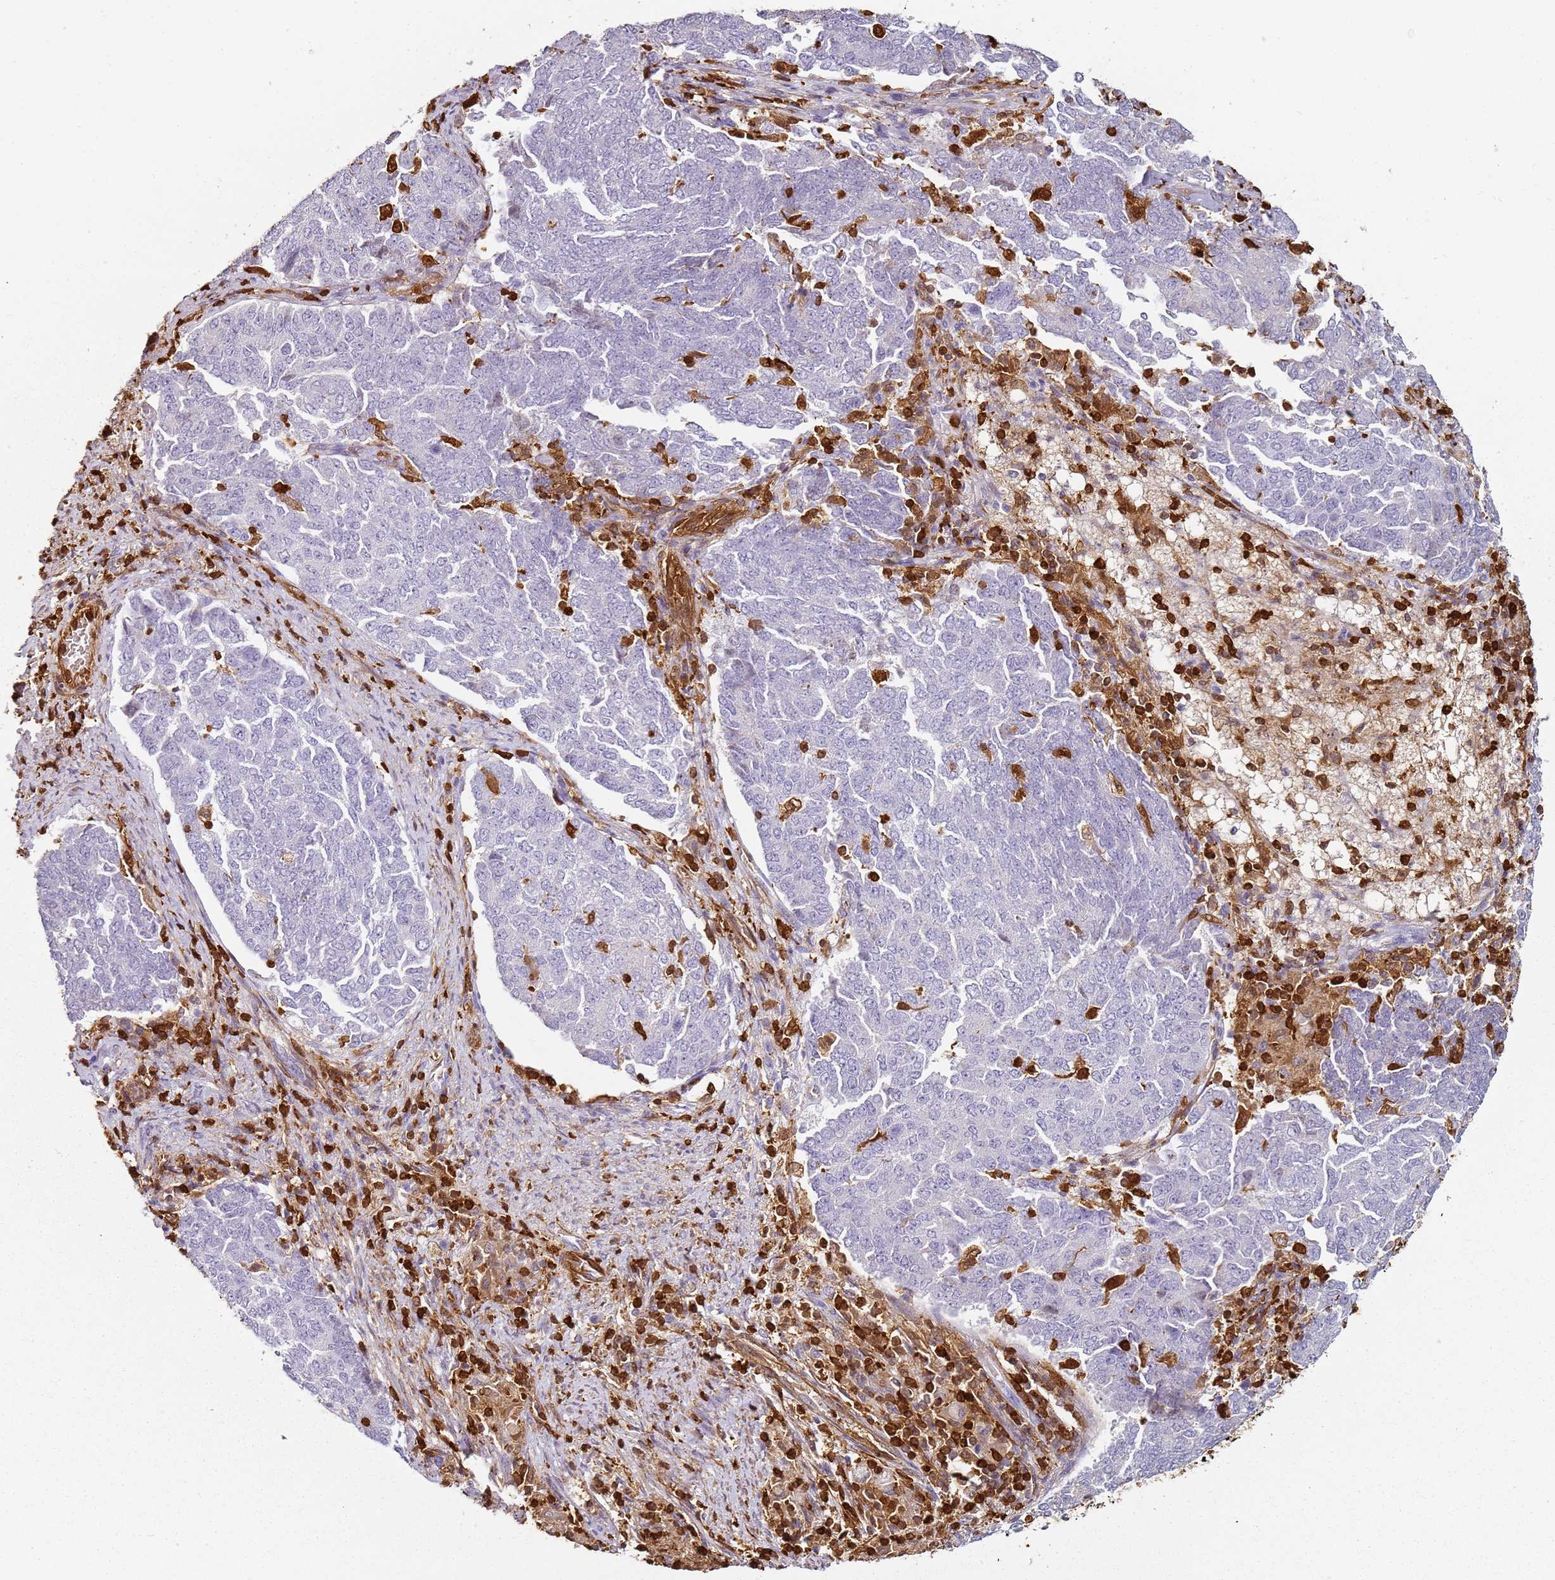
{"staining": {"intensity": "negative", "quantity": "none", "location": "none"}, "tissue": "endometrial cancer", "cell_type": "Tumor cells", "image_type": "cancer", "snomed": [{"axis": "morphology", "description": "Adenocarcinoma, NOS"}, {"axis": "topography", "description": "Endometrium"}], "caption": "IHC of adenocarcinoma (endometrial) displays no expression in tumor cells.", "gene": "S100A4", "patient": {"sex": "female", "age": 80}}